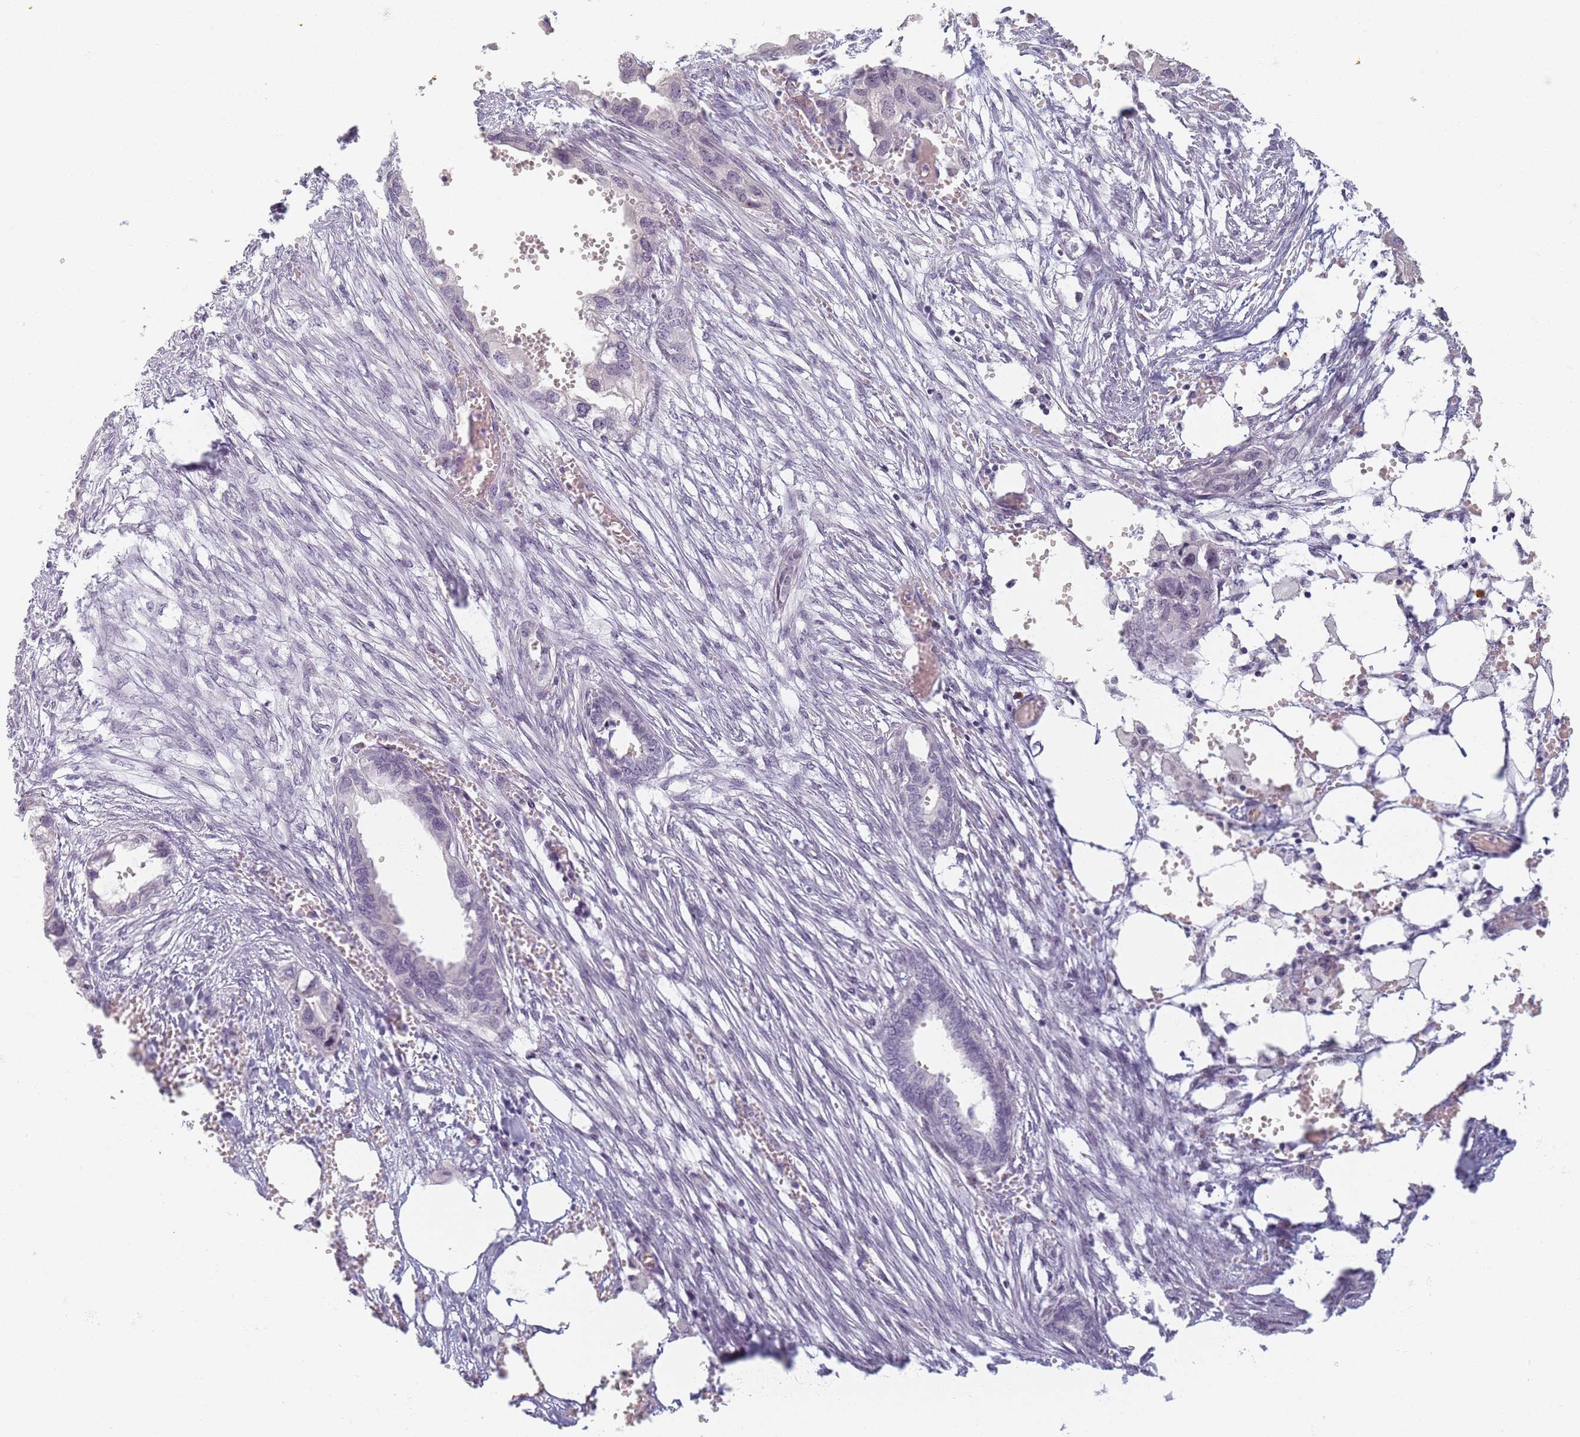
{"staining": {"intensity": "negative", "quantity": "none", "location": "none"}, "tissue": "endometrial cancer", "cell_type": "Tumor cells", "image_type": "cancer", "snomed": [{"axis": "morphology", "description": "Adenocarcinoma, NOS"}, {"axis": "morphology", "description": "Adenocarcinoma, metastatic, NOS"}, {"axis": "topography", "description": "Adipose tissue"}, {"axis": "topography", "description": "Endometrium"}], "caption": "Adenocarcinoma (endometrial) was stained to show a protein in brown. There is no significant expression in tumor cells.", "gene": "SLC38A9", "patient": {"sex": "female", "age": 67}}